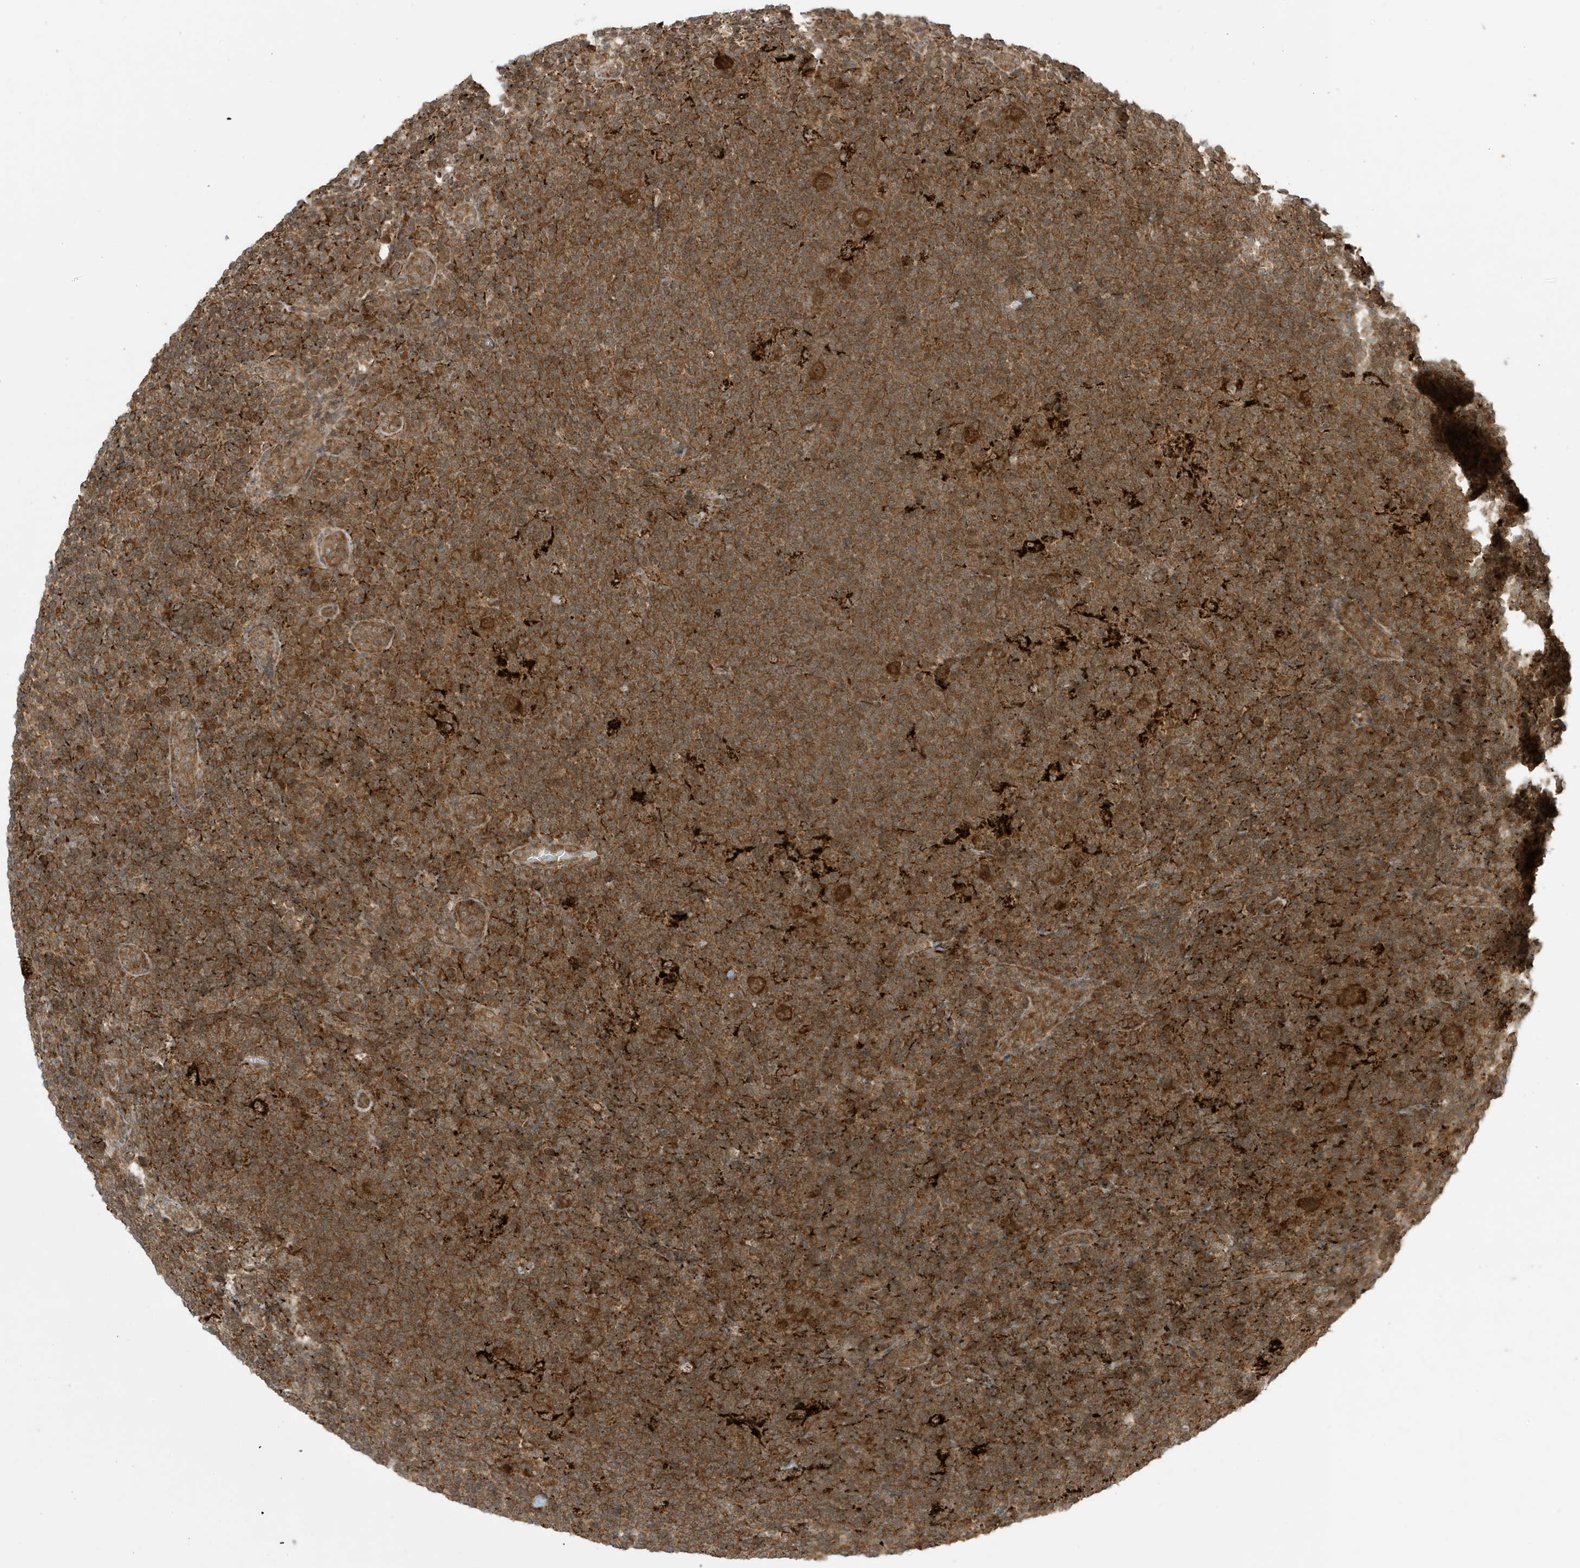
{"staining": {"intensity": "strong", "quantity": ">75%", "location": "cytoplasmic/membranous"}, "tissue": "lymphoma", "cell_type": "Tumor cells", "image_type": "cancer", "snomed": [{"axis": "morphology", "description": "Hodgkin's disease, NOS"}, {"axis": "topography", "description": "Lymph node"}], "caption": "The image displays immunohistochemical staining of Hodgkin's disease. There is strong cytoplasmic/membranous expression is identified in approximately >75% of tumor cells.", "gene": "DHX36", "patient": {"sex": "female", "age": 57}}